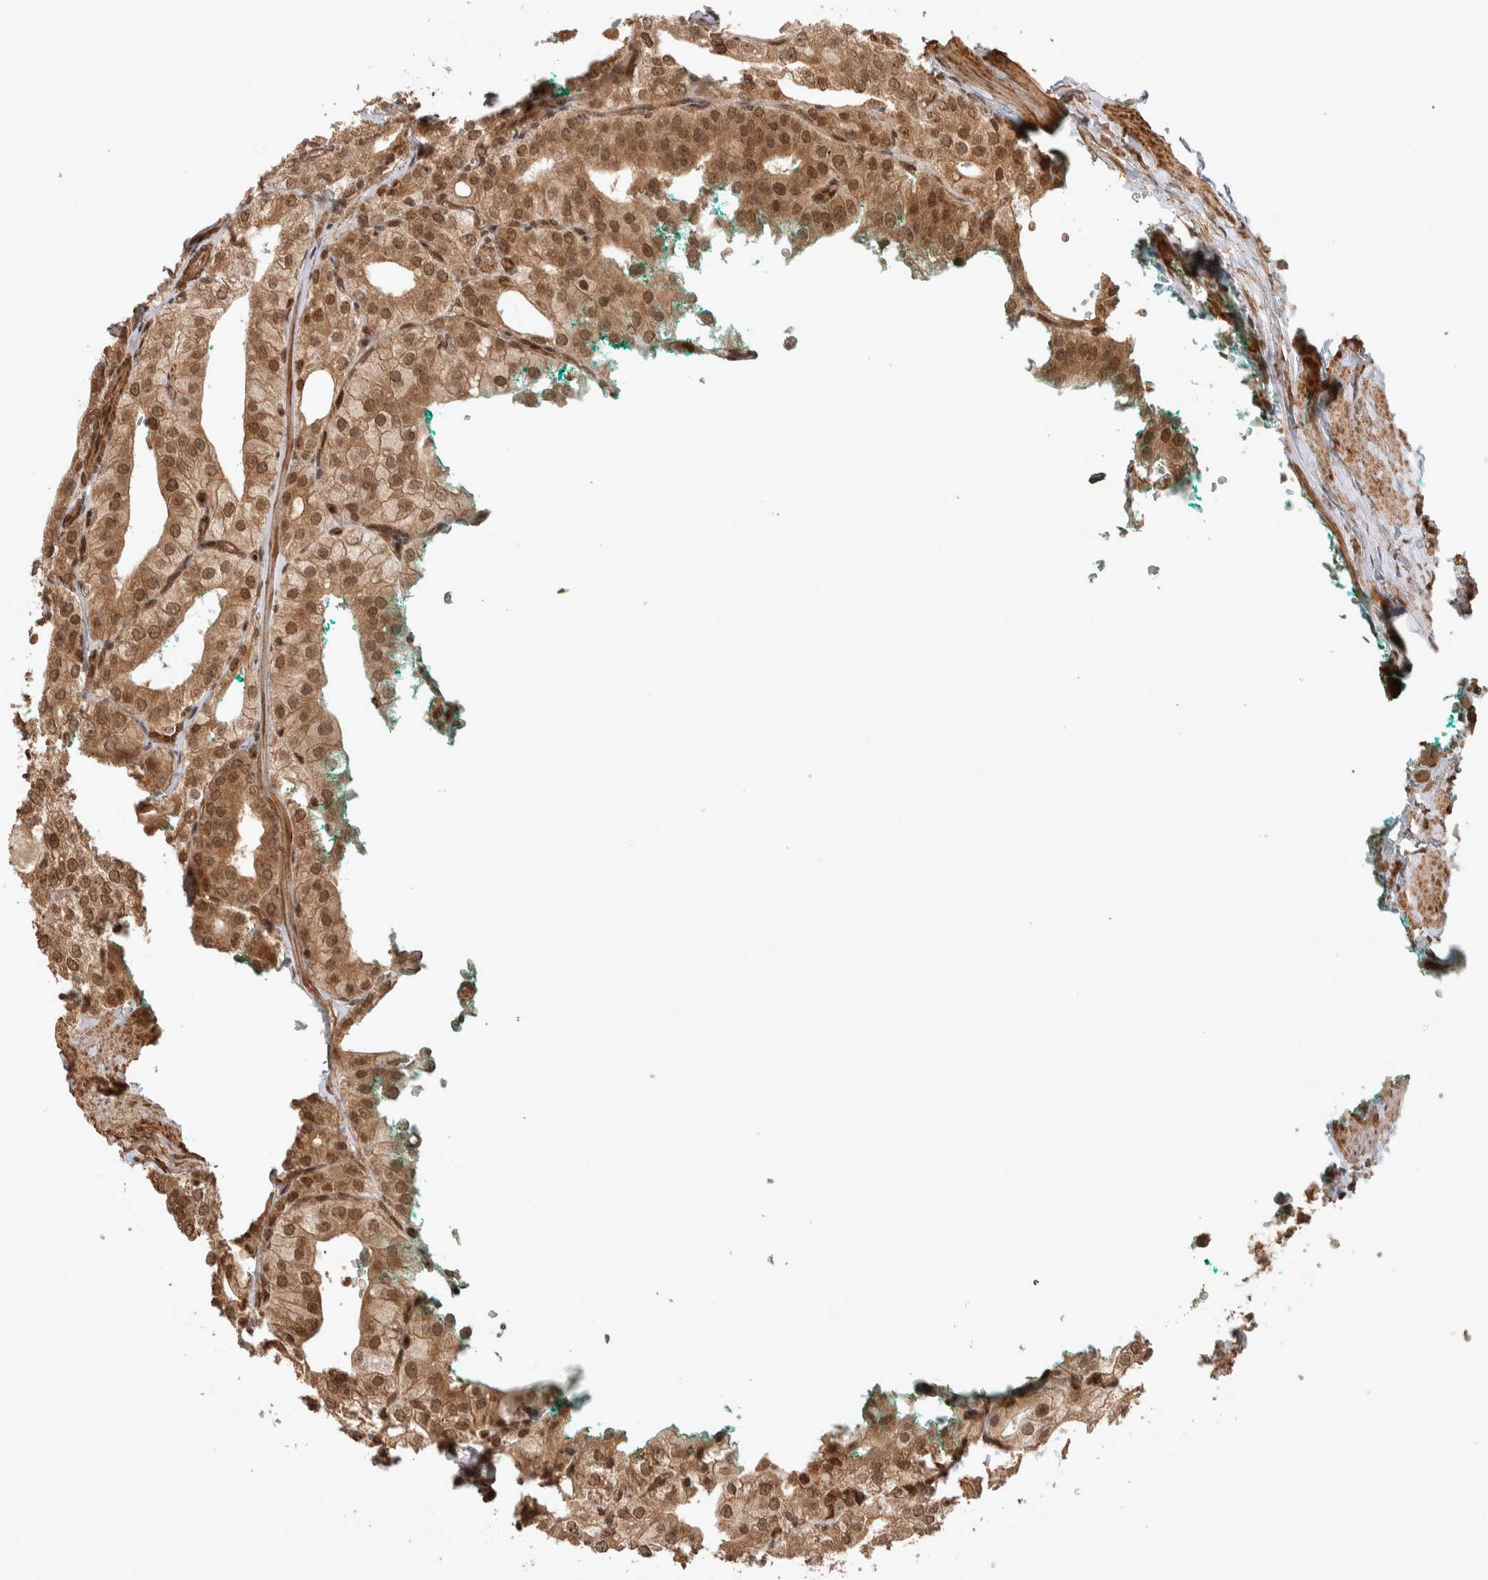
{"staining": {"intensity": "moderate", "quantity": ">75%", "location": "cytoplasmic/membranous,nuclear"}, "tissue": "prostate cancer", "cell_type": "Tumor cells", "image_type": "cancer", "snomed": [{"axis": "morphology", "description": "Adenocarcinoma, High grade"}, {"axis": "topography", "description": "Prostate"}], "caption": "The image shows a brown stain indicating the presence of a protein in the cytoplasmic/membranous and nuclear of tumor cells in prostate cancer. The staining is performed using DAB (3,3'-diaminobenzidine) brown chromogen to label protein expression. The nuclei are counter-stained blue using hematoxylin.", "gene": "CNTROB", "patient": {"sex": "male", "age": 50}}